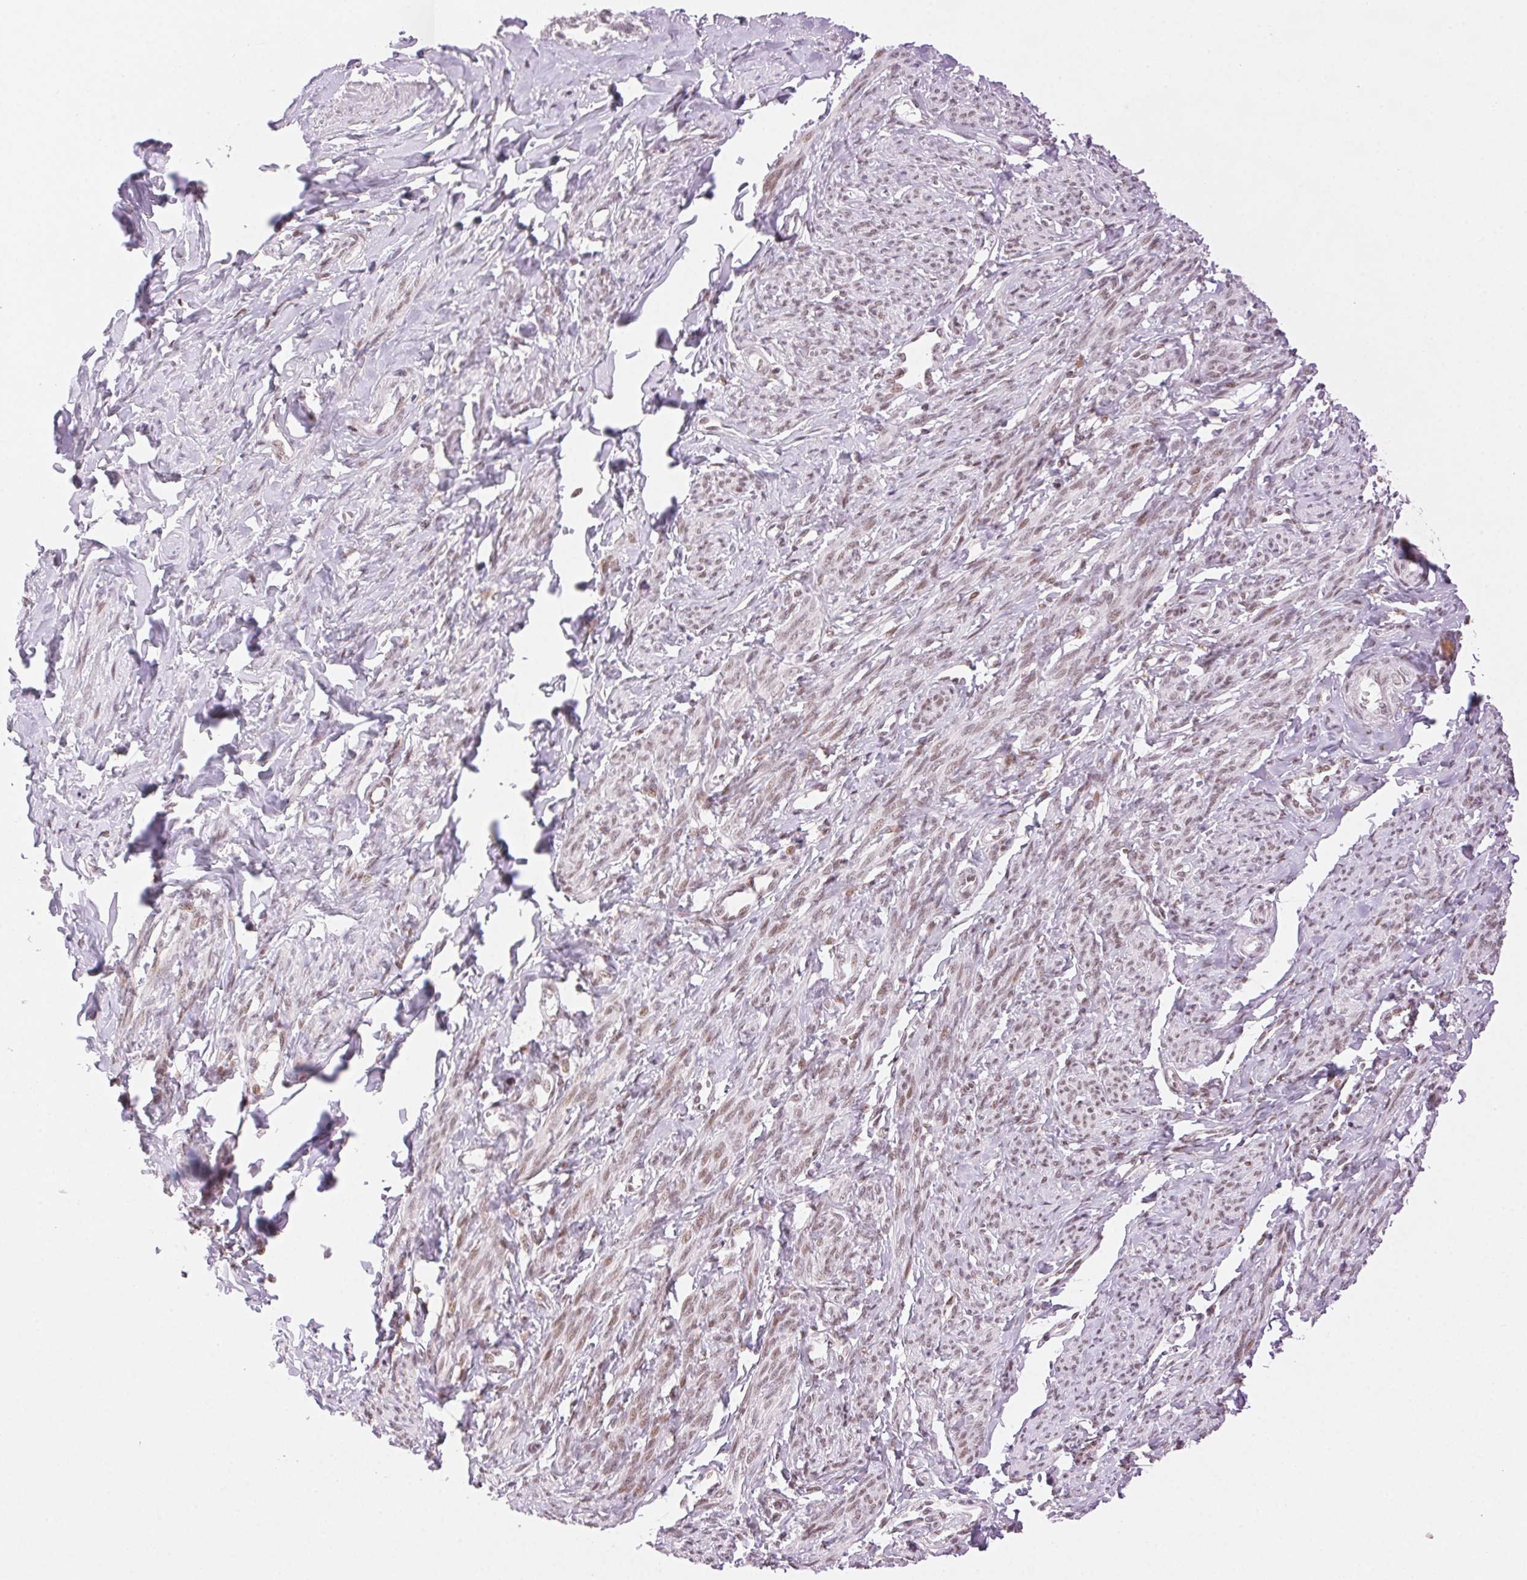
{"staining": {"intensity": "moderate", "quantity": "25%-75%", "location": "nuclear"}, "tissue": "smooth muscle", "cell_type": "Smooth muscle cells", "image_type": "normal", "snomed": [{"axis": "morphology", "description": "Normal tissue, NOS"}, {"axis": "topography", "description": "Smooth muscle"}], "caption": "IHC histopathology image of benign smooth muscle: smooth muscle stained using immunohistochemistry exhibits medium levels of moderate protein expression localized specifically in the nuclear of smooth muscle cells, appearing as a nuclear brown color.", "gene": "H2AZ1", "patient": {"sex": "female", "age": 65}}